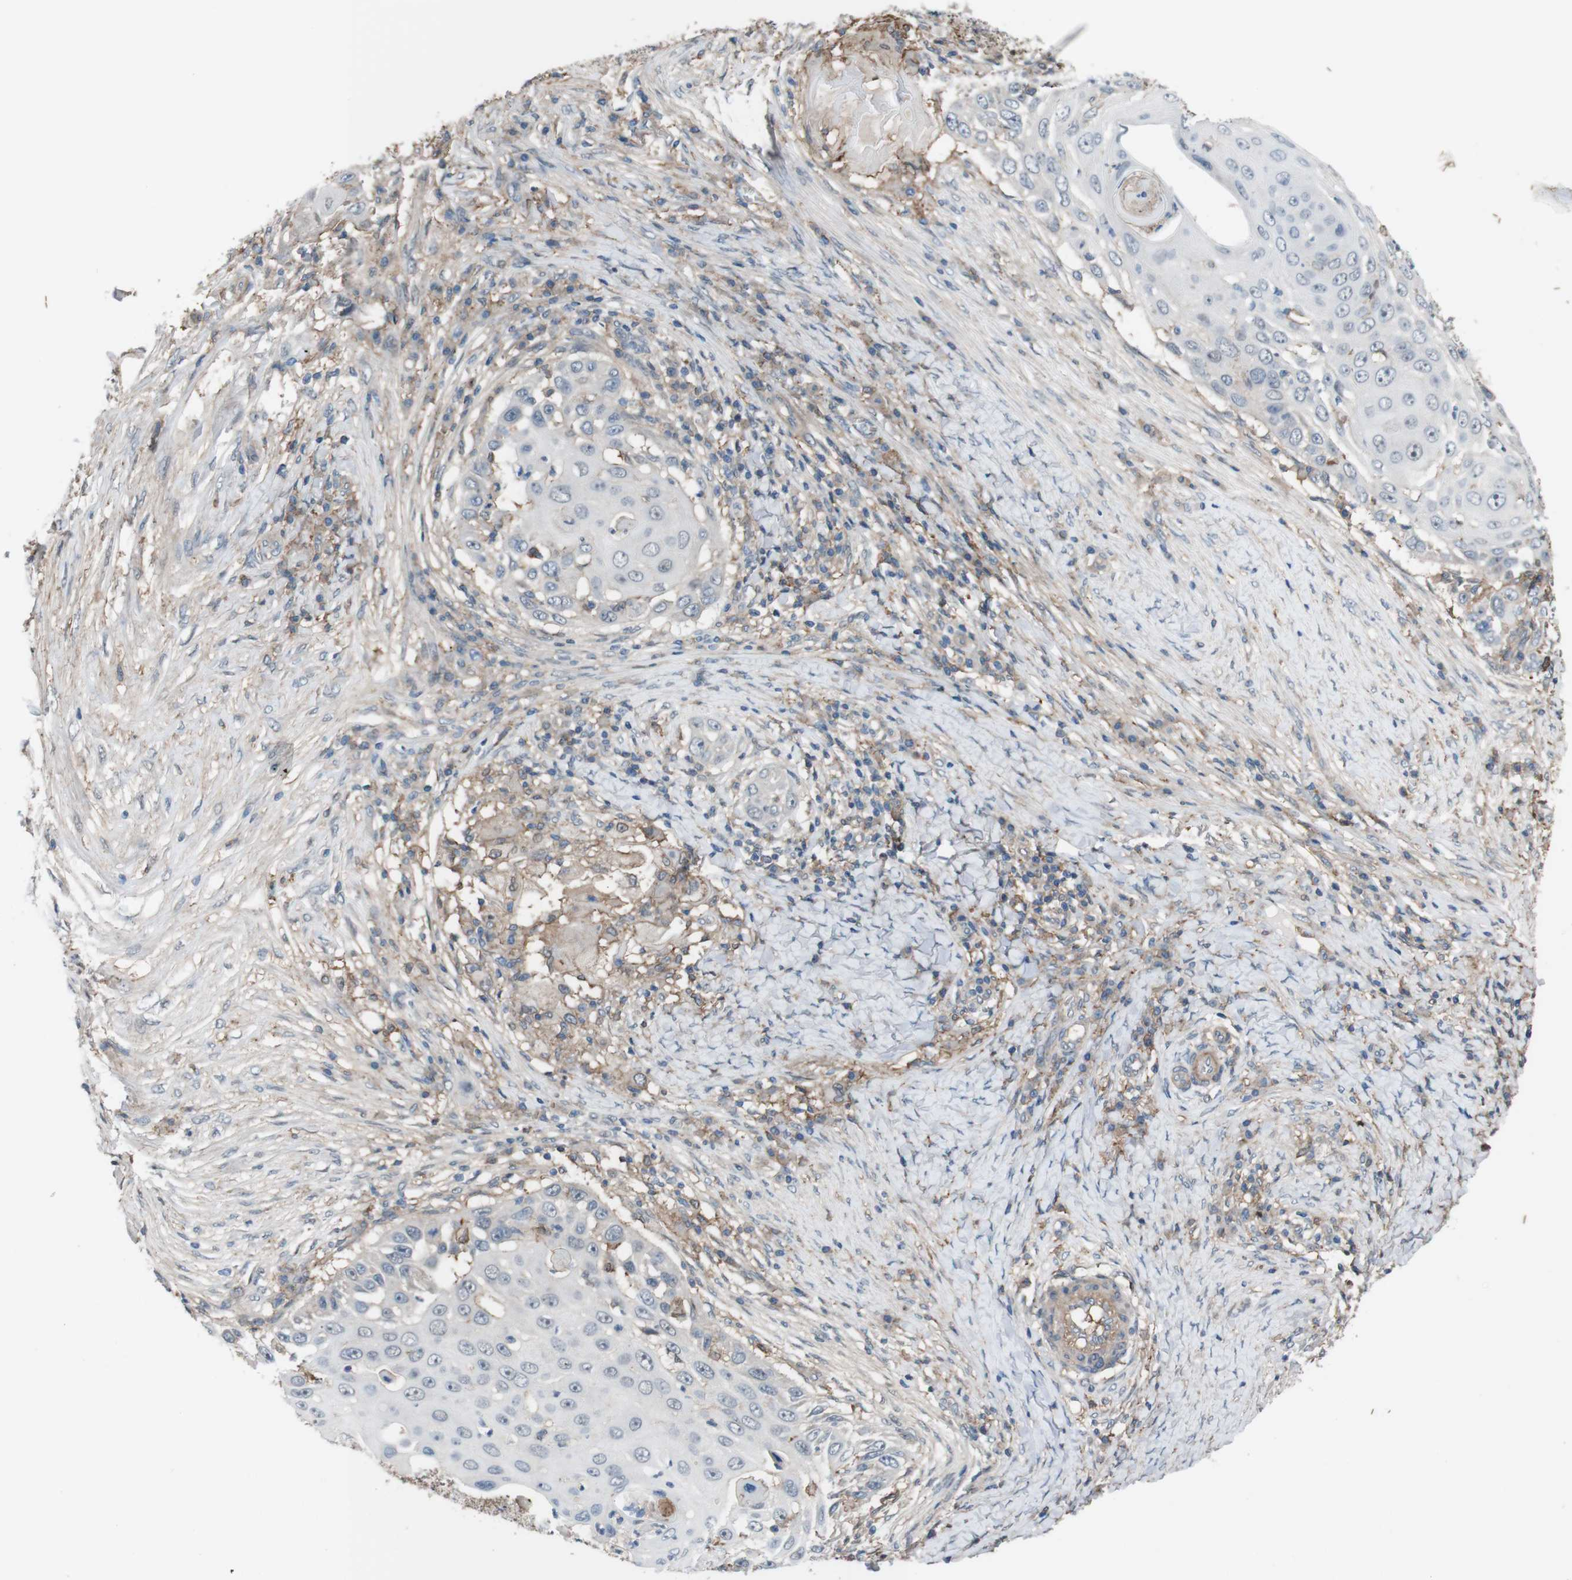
{"staining": {"intensity": "negative", "quantity": "none", "location": "none"}, "tissue": "skin cancer", "cell_type": "Tumor cells", "image_type": "cancer", "snomed": [{"axis": "morphology", "description": "Squamous cell carcinoma, NOS"}, {"axis": "topography", "description": "Skin"}], "caption": "There is no significant positivity in tumor cells of skin cancer. The staining is performed using DAB (3,3'-diaminobenzidine) brown chromogen with nuclei counter-stained in using hematoxylin.", "gene": "ATP2B1", "patient": {"sex": "female", "age": 44}}